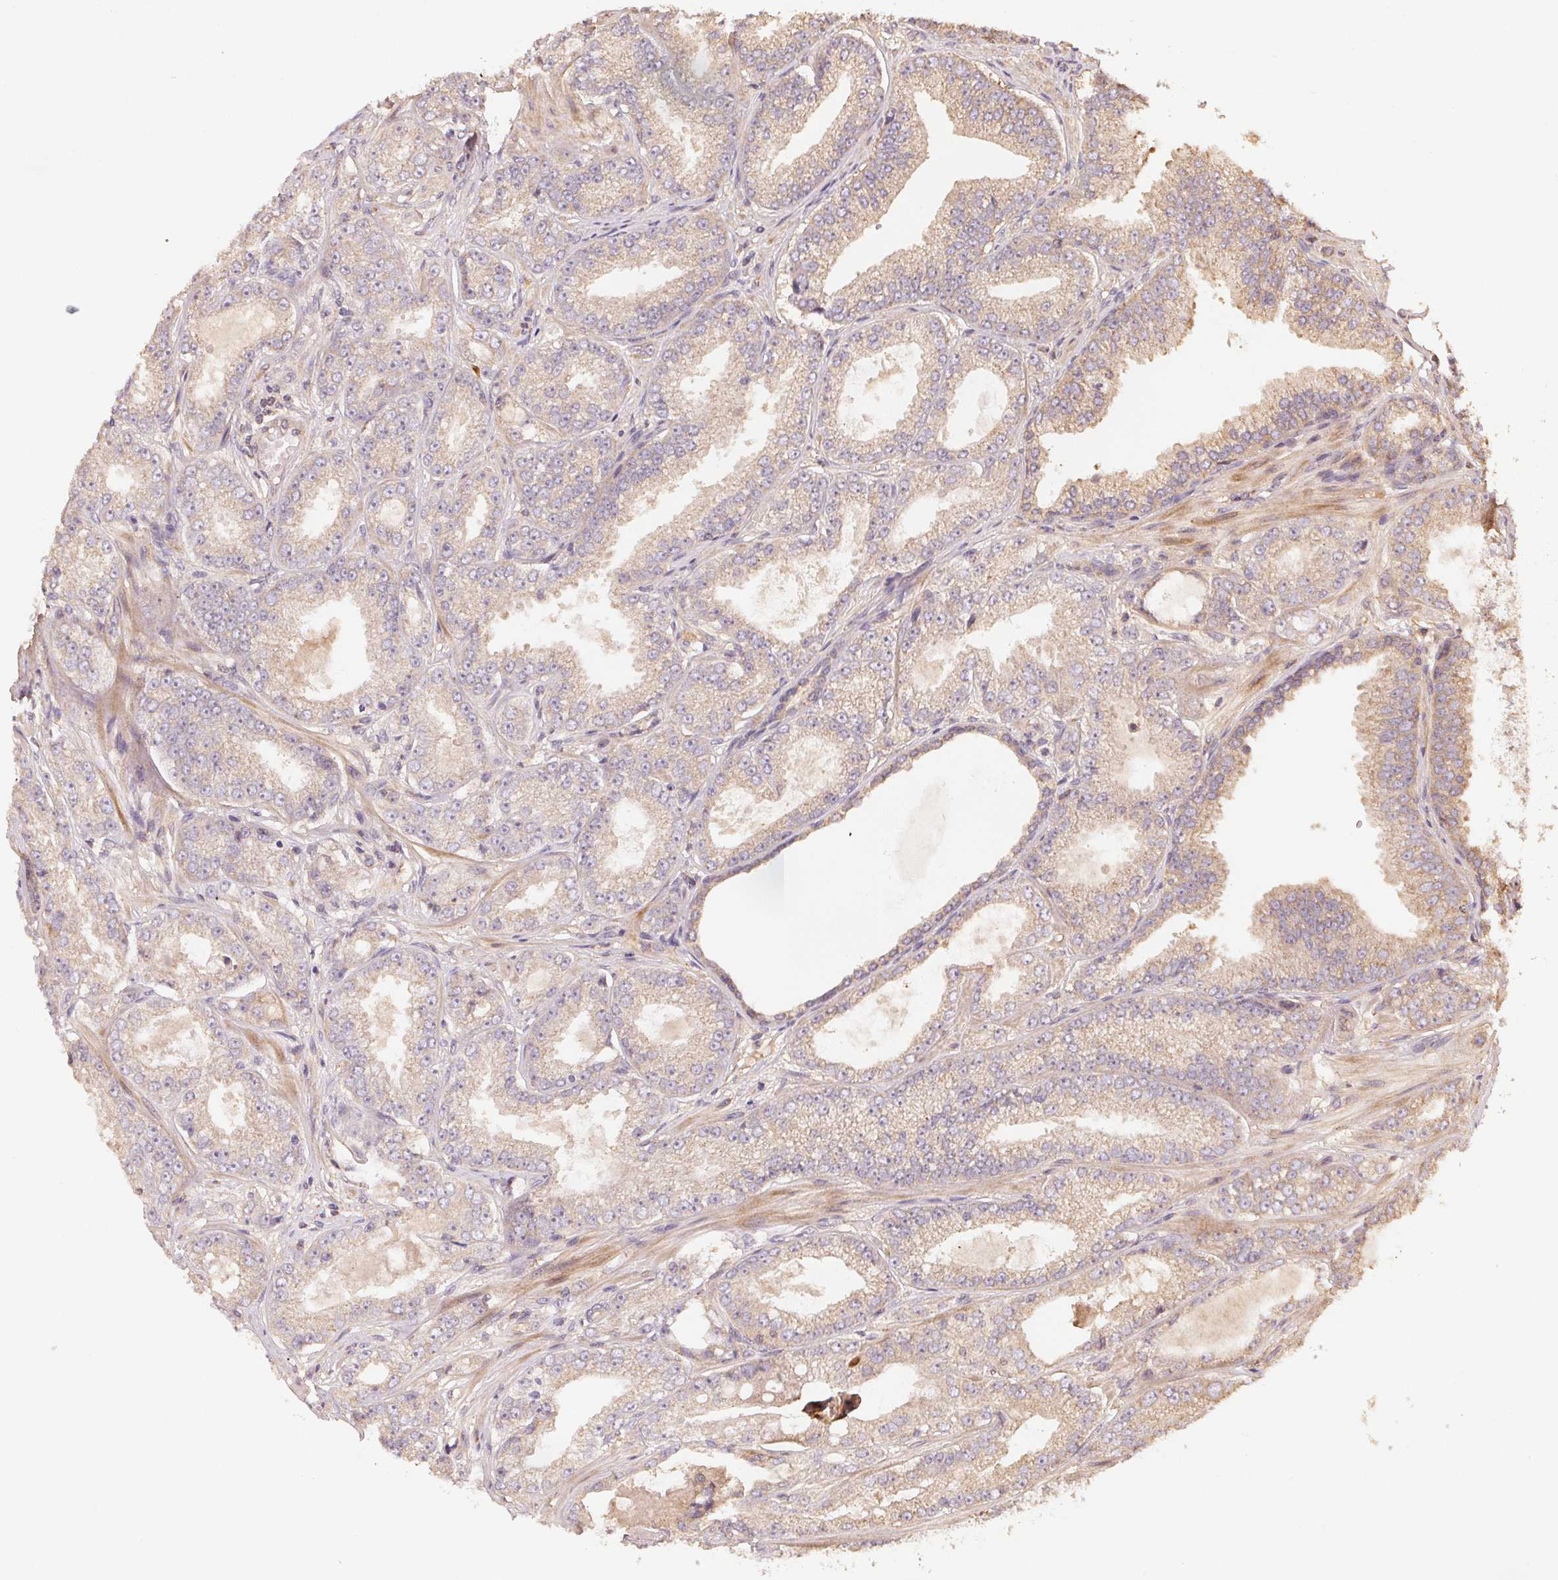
{"staining": {"intensity": "weak", "quantity": "25%-75%", "location": "cytoplasmic/membranous"}, "tissue": "prostate cancer", "cell_type": "Tumor cells", "image_type": "cancer", "snomed": [{"axis": "morphology", "description": "Adenocarcinoma, NOS"}, {"axis": "topography", "description": "Prostate"}], "caption": "This is a histology image of immunohistochemistry staining of prostate cancer, which shows weak staining in the cytoplasmic/membranous of tumor cells.", "gene": "RALA", "patient": {"sex": "male", "age": 64}}